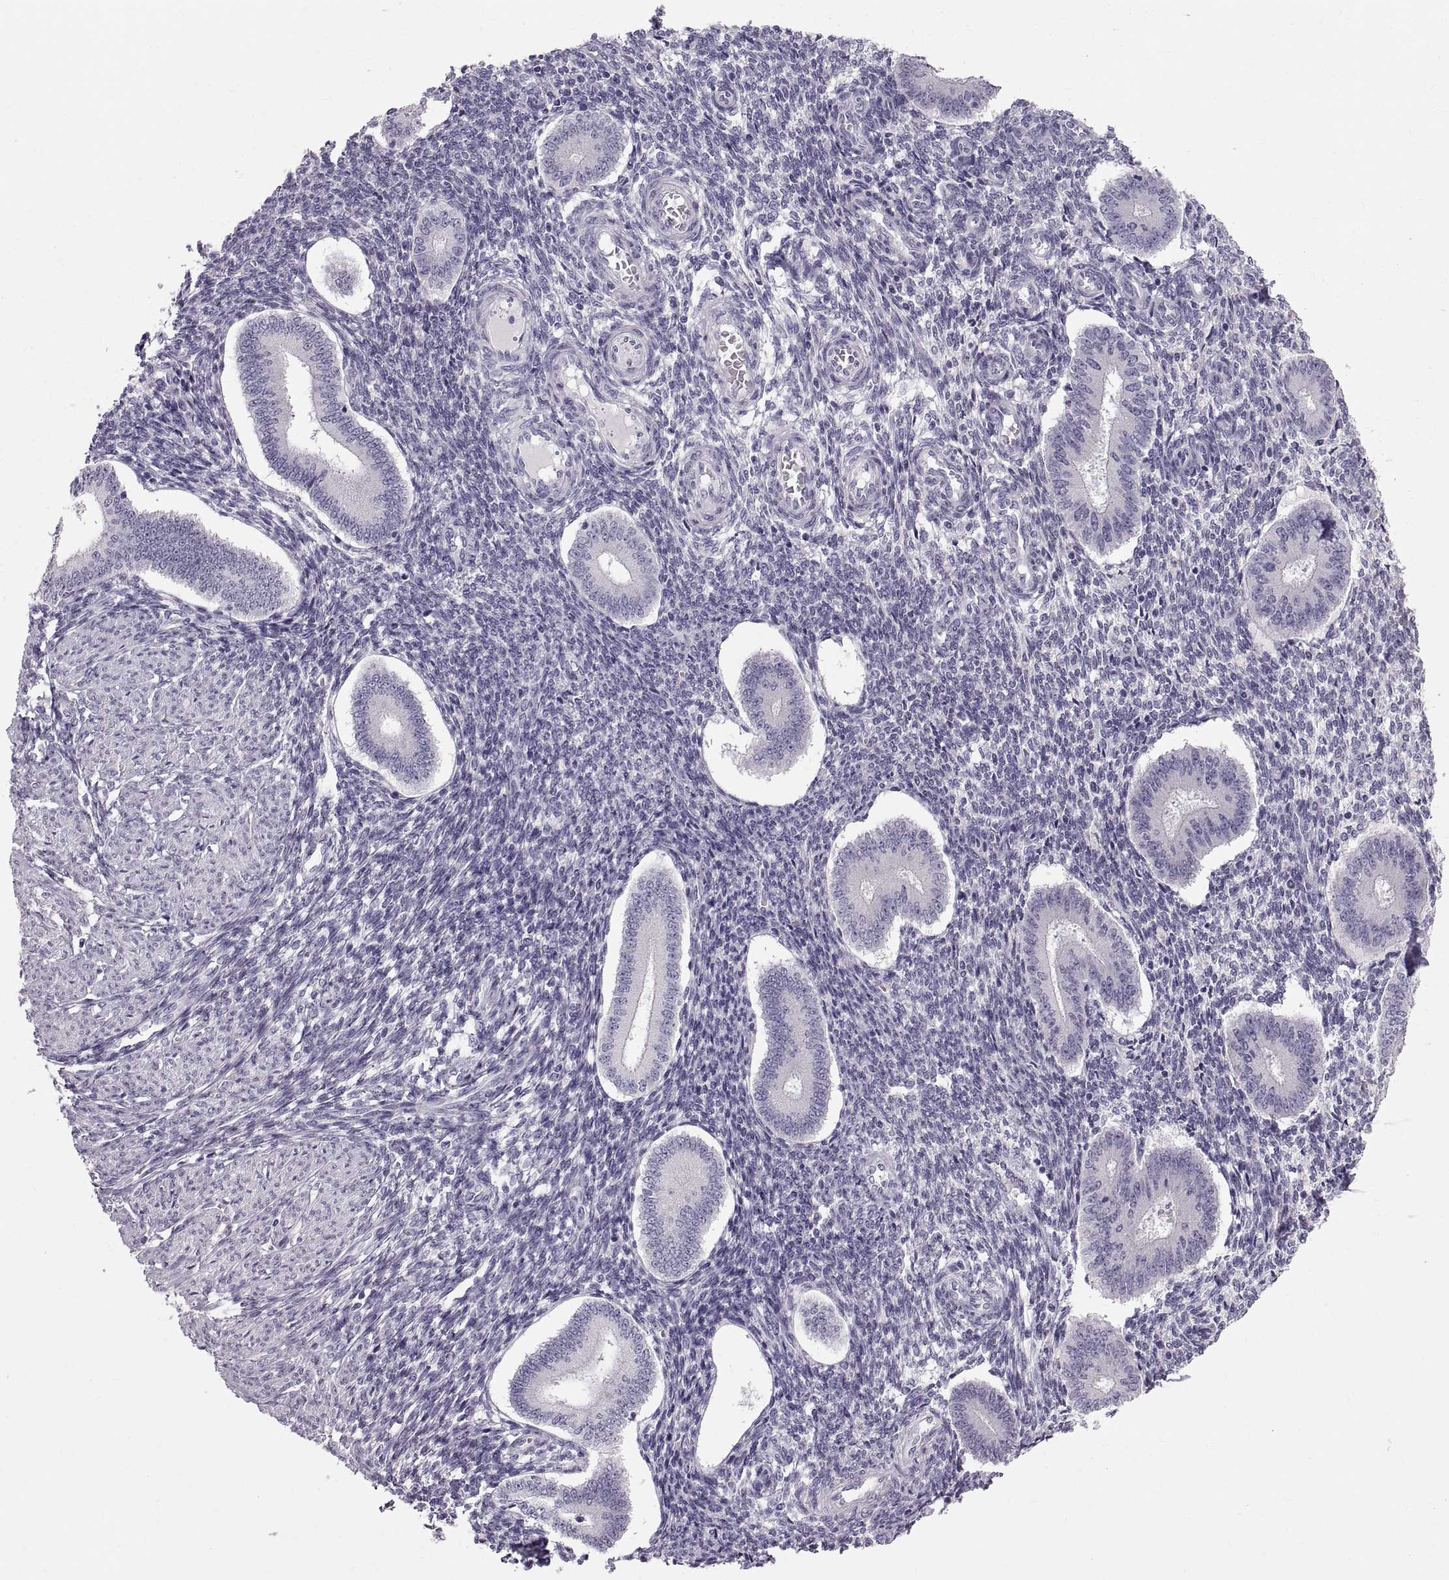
{"staining": {"intensity": "negative", "quantity": "none", "location": "none"}, "tissue": "endometrium", "cell_type": "Cells in endometrial stroma", "image_type": "normal", "snomed": [{"axis": "morphology", "description": "Normal tissue, NOS"}, {"axis": "topography", "description": "Endometrium"}], "caption": "IHC micrograph of normal endometrium: human endometrium stained with DAB exhibits no significant protein staining in cells in endometrial stroma. The staining was performed using DAB (3,3'-diaminobenzidine) to visualize the protein expression in brown, while the nuclei were stained in blue with hematoxylin (Magnification: 20x).", "gene": "SPACDR", "patient": {"sex": "female", "age": 40}}